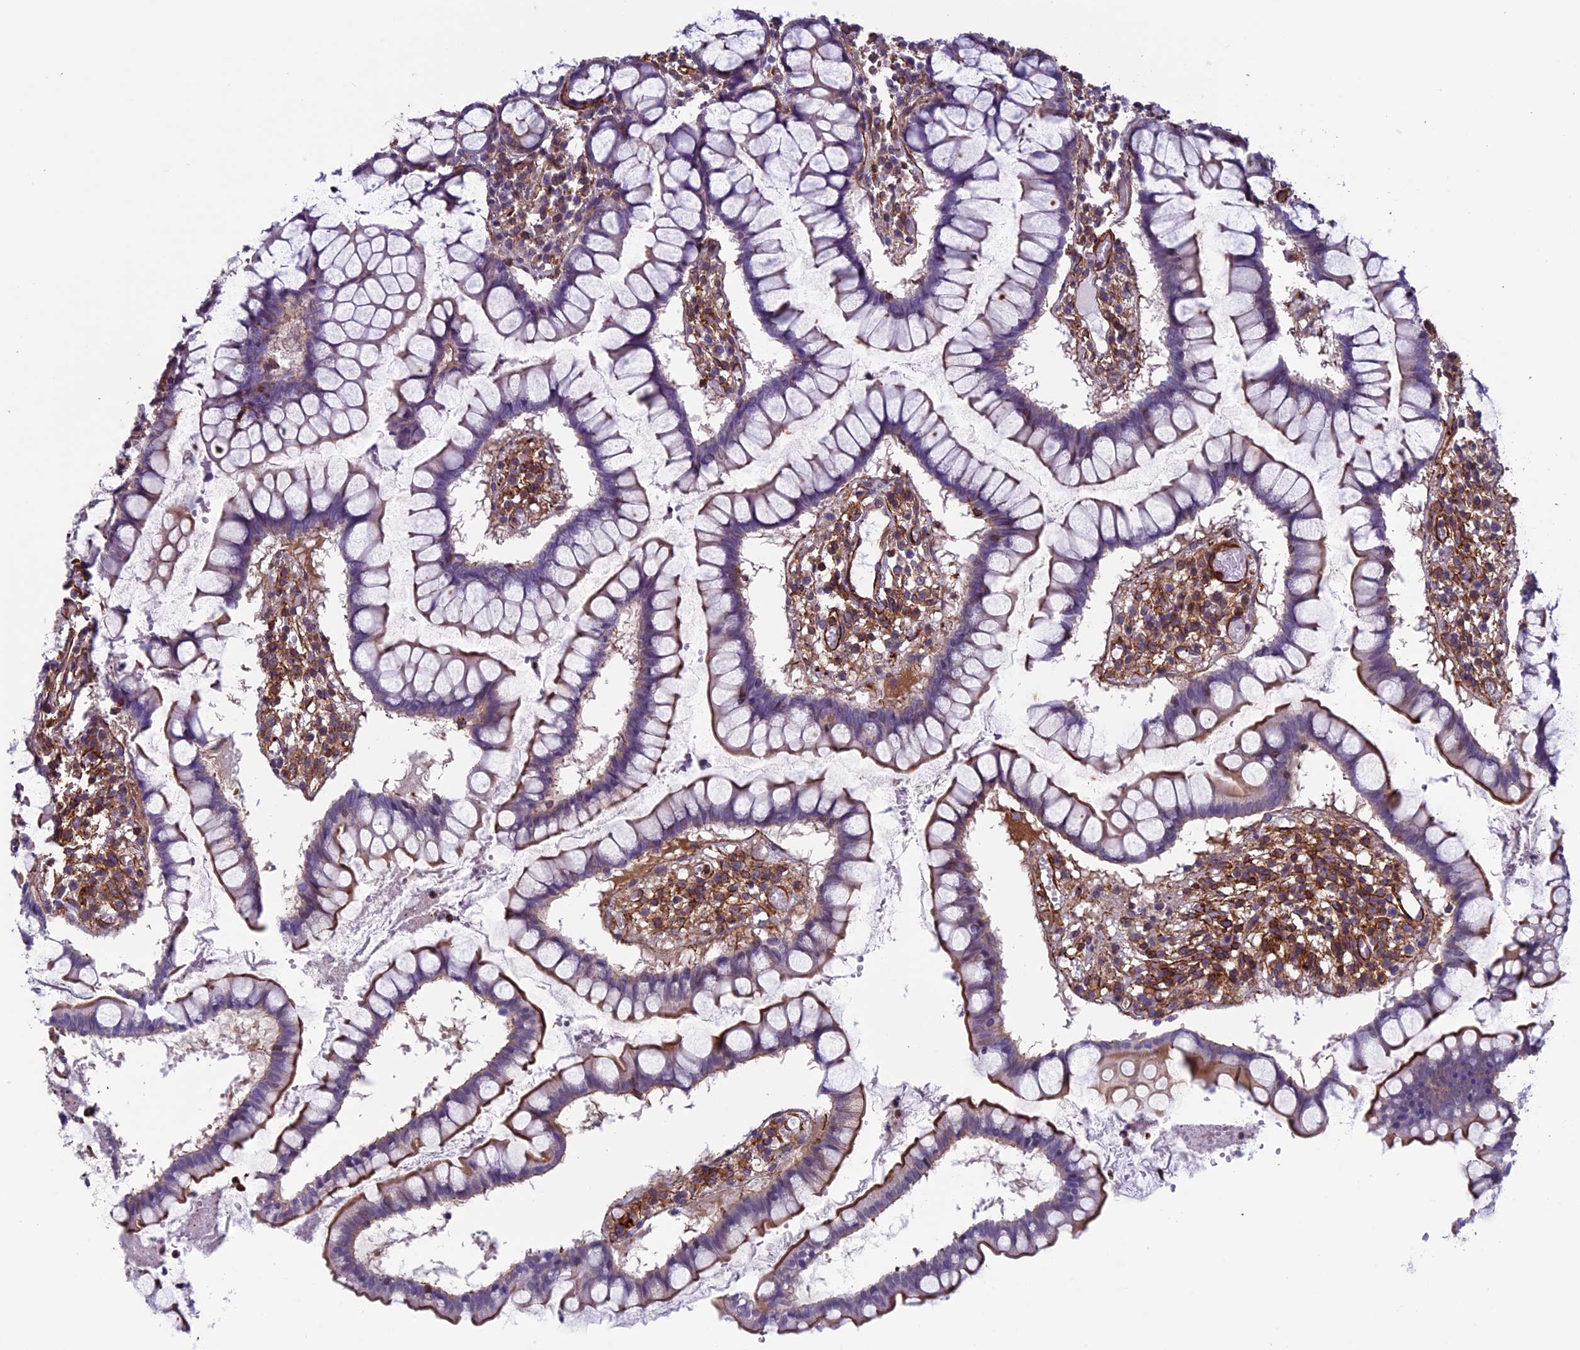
{"staining": {"intensity": "strong", "quantity": "25%-75%", "location": "cytoplasmic/membranous"}, "tissue": "colon", "cell_type": "Endothelial cells", "image_type": "normal", "snomed": [{"axis": "morphology", "description": "Normal tissue, NOS"}, {"axis": "morphology", "description": "Adenocarcinoma, NOS"}, {"axis": "topography", "description": "Colon"}], "caption": "Brown immunohistochemical staining in normal human colon exhibits strong cytoplasmic/membranous staining in approximately 25%-75% of endothelial cells. The staining was performed using DAB (3,3'-diaminobenzidine), with brown indicating positive protein expression. Nuclei are stained blue with hematoxylin.", "gene": "ANGPTL2", "patient": {"sex": "female", "age": 55}}